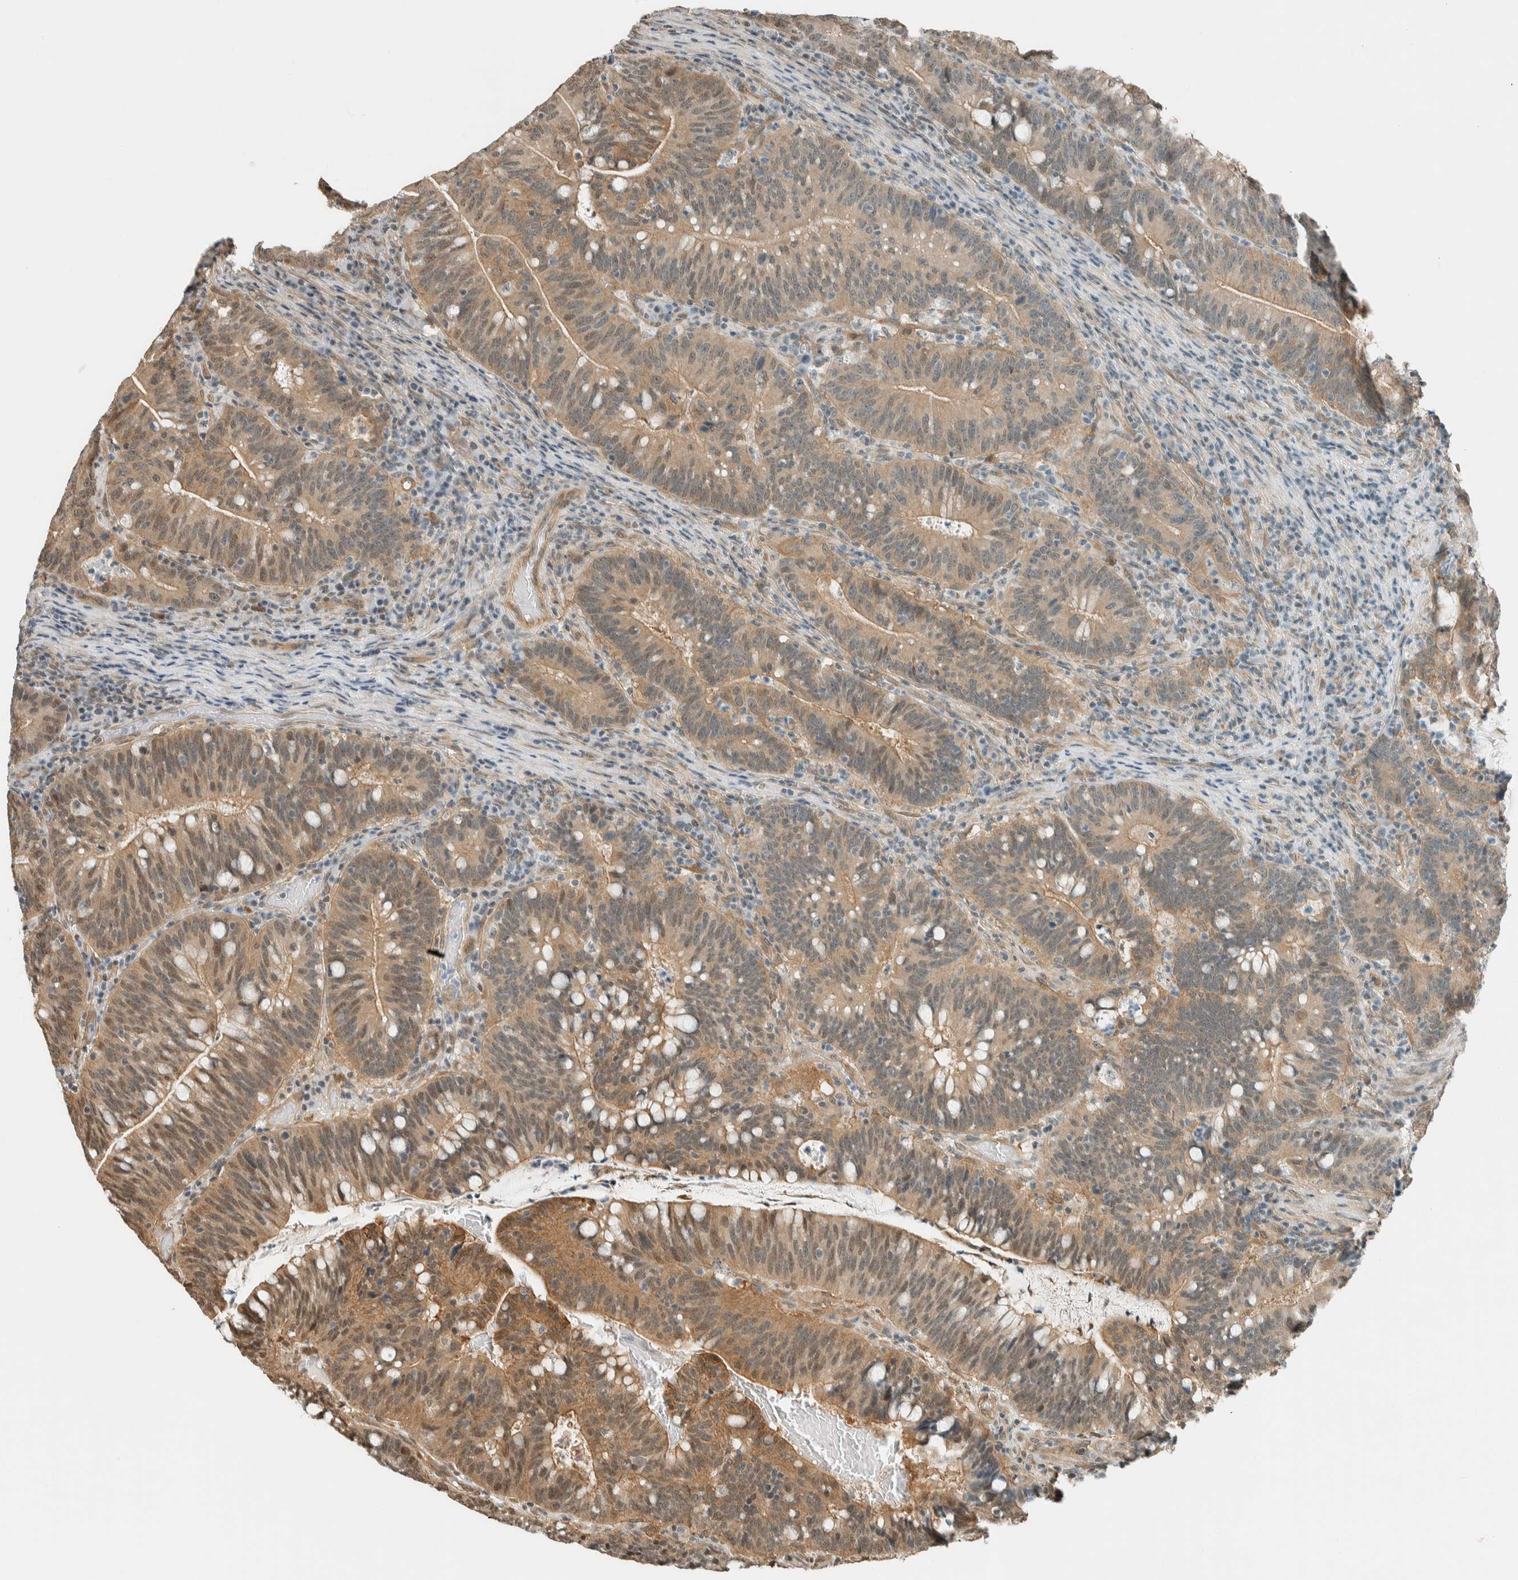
{"staining": {"intensity": "moderate", "quantity": ">75%", "location": "cytoplasmic/membranous"}, "tissue": "colorectal cancer", "cell_type": "Tumor cells", "image_type": "cancer", "snomed": [{"axis": "morphology", "description": "Adenocarcinoma, NOS"}, {"axis": "topography", "description": "Colon"}], "caption": "Moderate cytoplasmic/membranous protein staining is identified in about >75% of tumor cells in colorectal cancer (adenocarcinoma). The staining is performed using DAB (3,3'-diaminobenzidine) brown chromogen to label protein expression. The nuclei are counter-stained blue using hematoxylin.", "gene": "NIBAN2", "patient": {"sex": "female", "age": 66}}